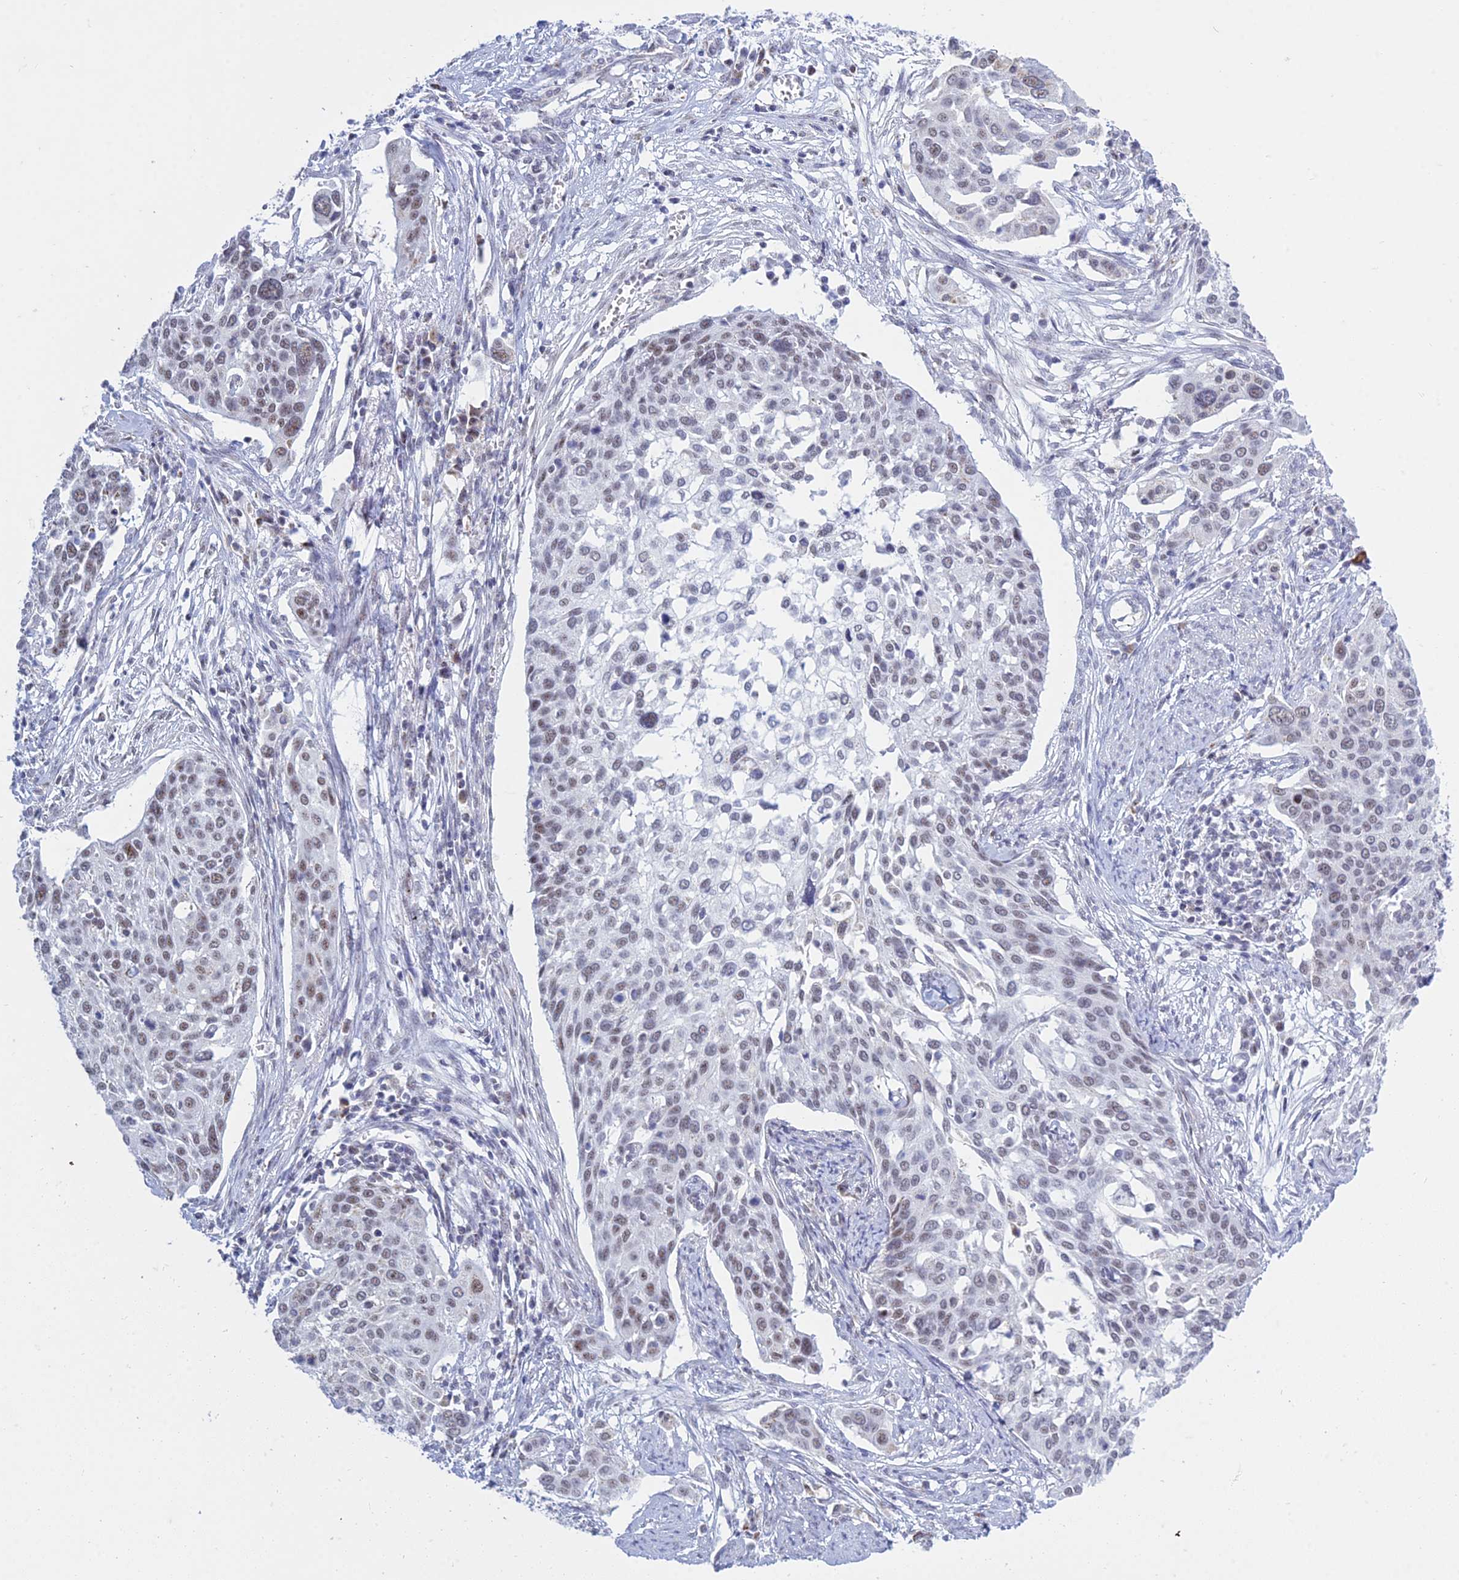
{"staining": {"intensity": "moderate", "quantity": ">75%", "location": "nuclear"}, "tissue": "cervical cancer", "cell_type": "Tumor cells", "image_type": "cancer", "snomed": [{"axis": "morphology", "description": "Squamous cell carcinoma, NOS"}, {"axis": "topography", "description": "Cervix"}], "caption": "Cervical cancer (squamous cell carcinoma) stained with DAB immunohistochemistry exhibits medium levels of moderate nuclear expression in about >75% of tumor cells.", "gene": "KLF14", "patient": {"sex": "female", "age": 44}}